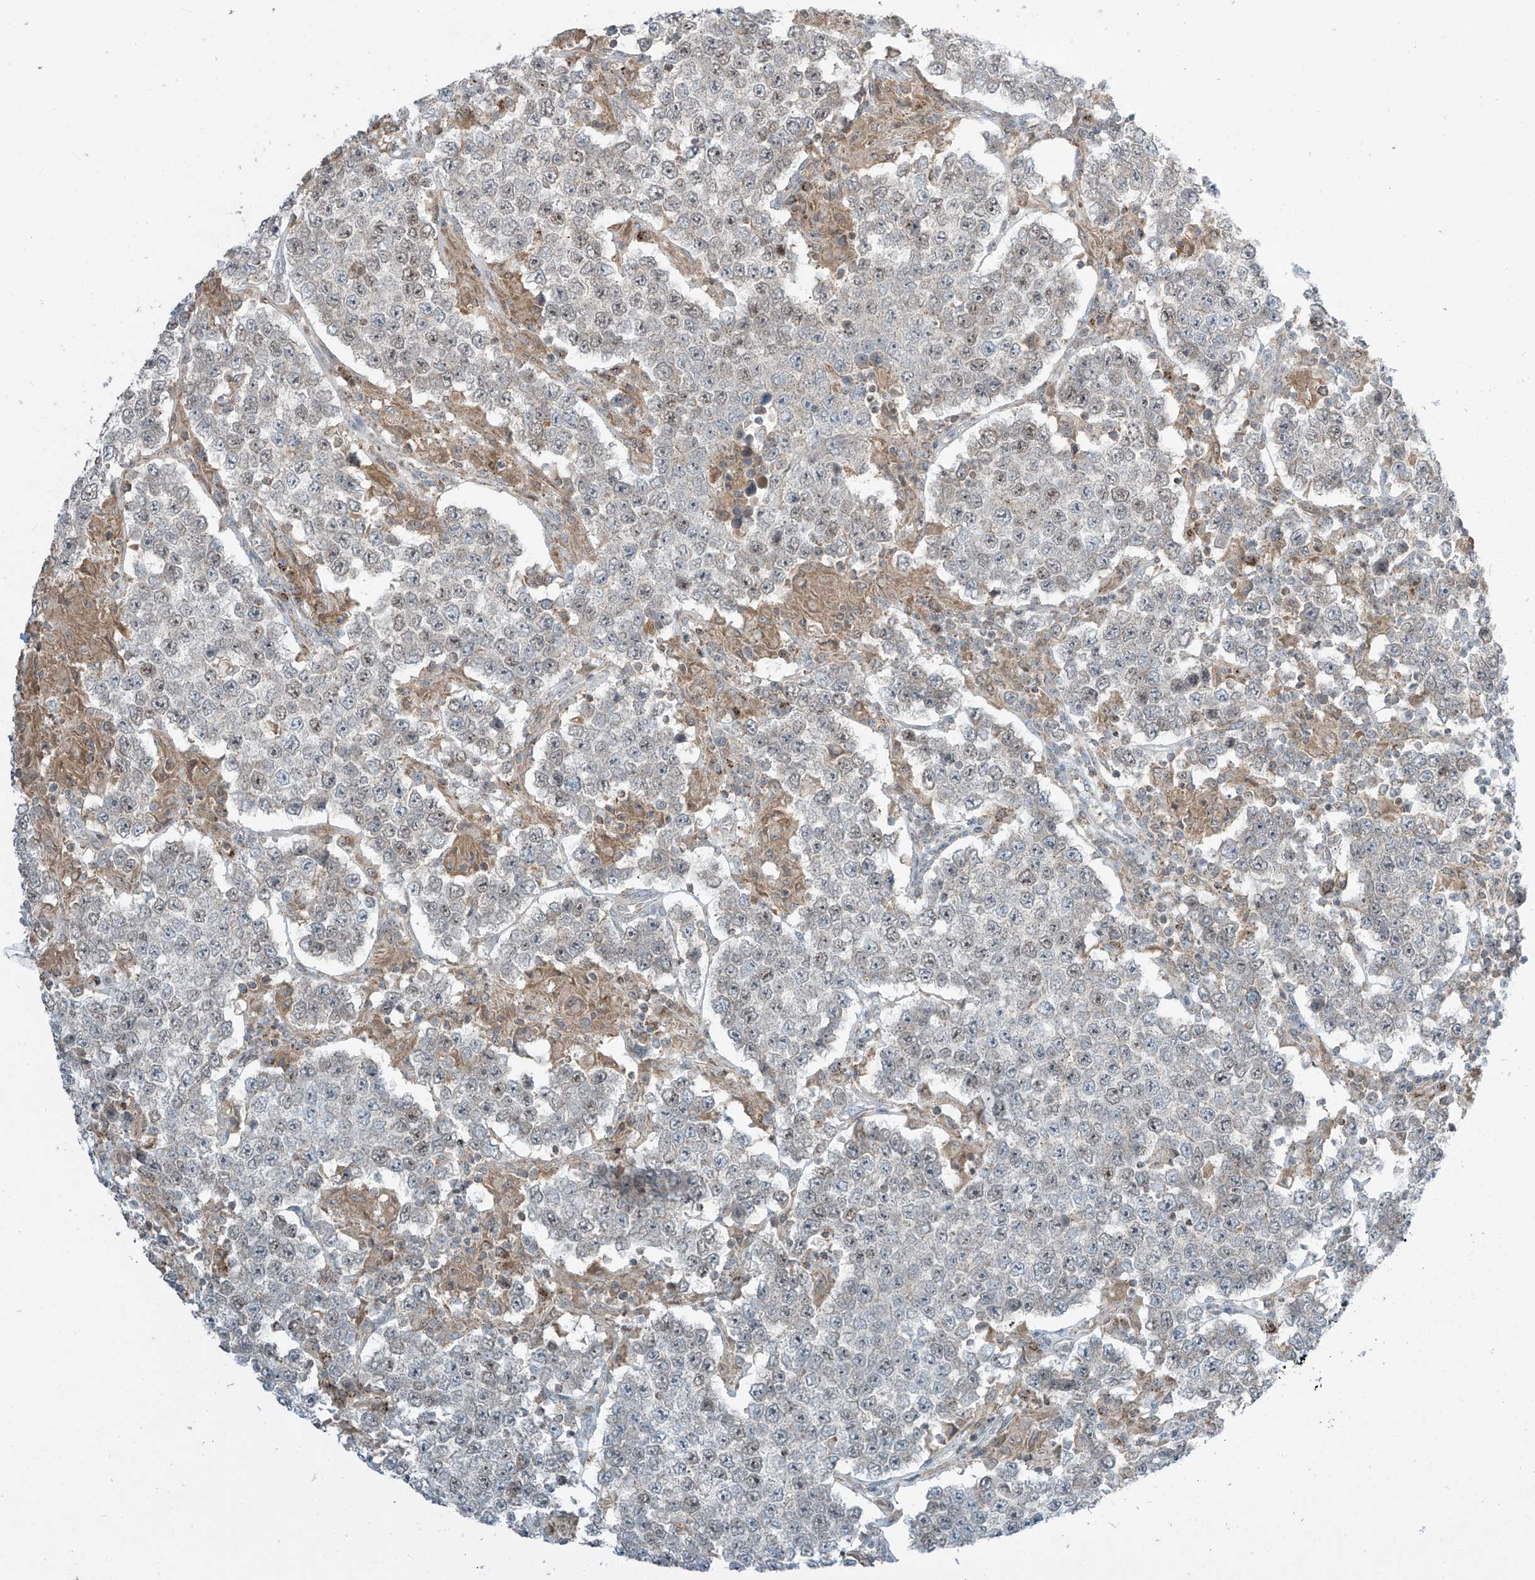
{"staining": {"intensity": "negative", "quantity": "none", "location": "none"}, "tissue": "testis cancer", "cell_type": "Tumor cells", "image_type": "cancer", "snomed": [{"axis": "morphology", "description": "Normal tissue, NOS"}, {"axis": "morphology", "description": "Urothelial carcinoma, High grade"}, {"axis": "morphology", "description": "Seminoma, NOS"}, {"axis": "morphology", "description": "Carcinoma, Embryonal, NOS"}, {"axis": "topography", "description": "Urinary bladder"}, {"axis": "topography", "description": "Testis"}], "caption": "Testis cancer (urothelial carcinoma (high-grade)) was stained to show a protein in brown. There is no significant expression in tumor cells.", "gene": "PARVG", "patient": {"sex": "male", "age": 41}}